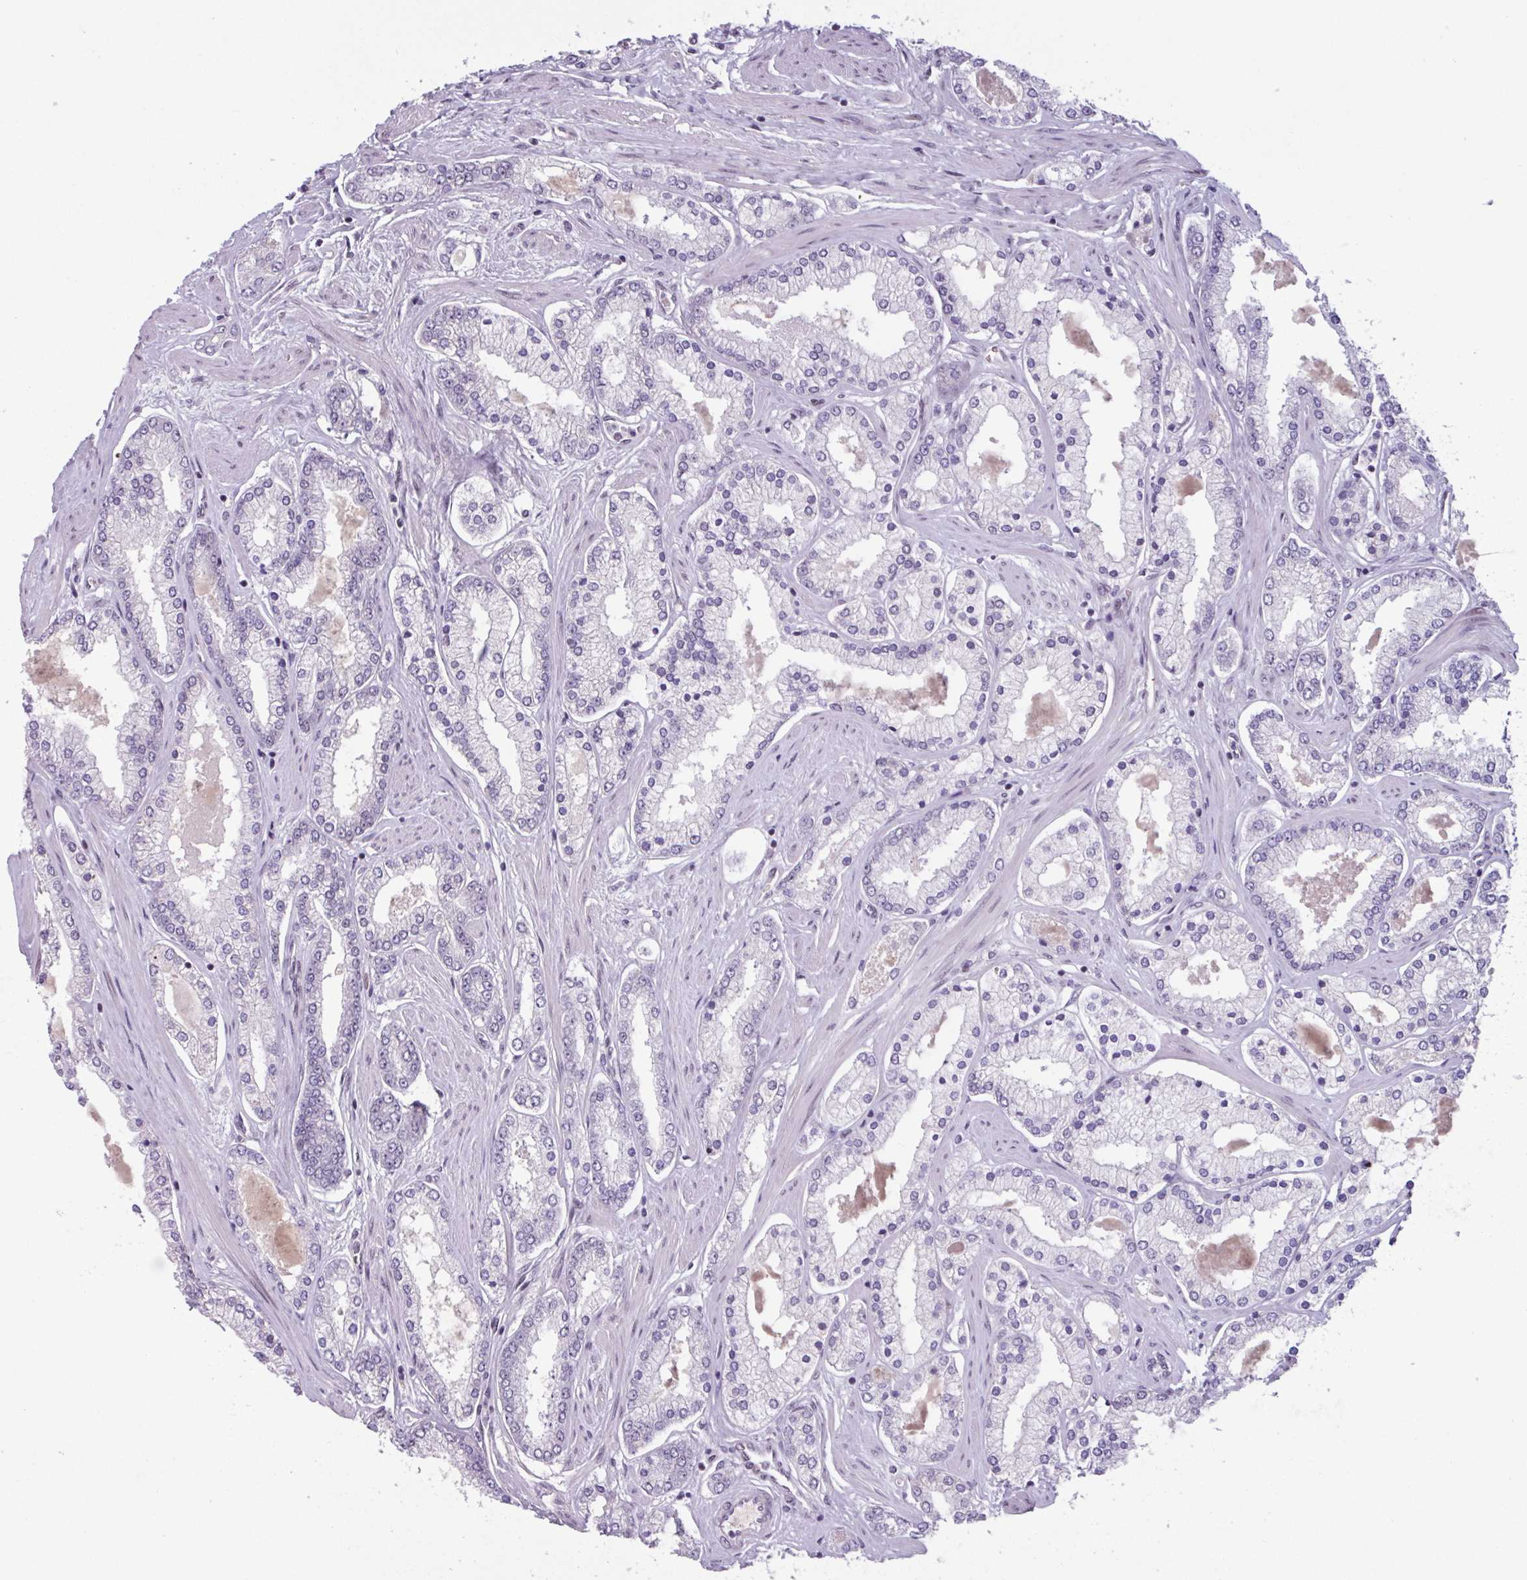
{"staining": {"intensity": "negative", "quantity": "none", "location": "none"}, "tissue": "prostate cancer", "cell_type": "Tumor cells", "image_type": "cancer", "snomed": [{"axis": "morphology", "description": "Adenocarcinoma, Low grade"}, {"axis": "topography", "description": "Prostate"}], "caption": "An immunohistochemistry image of prostate cancer is shown. There is no staining in tumor cells of prostate cancer.", "gene": "ZNF575", "patient": {"sex": "male", "age": 42}}